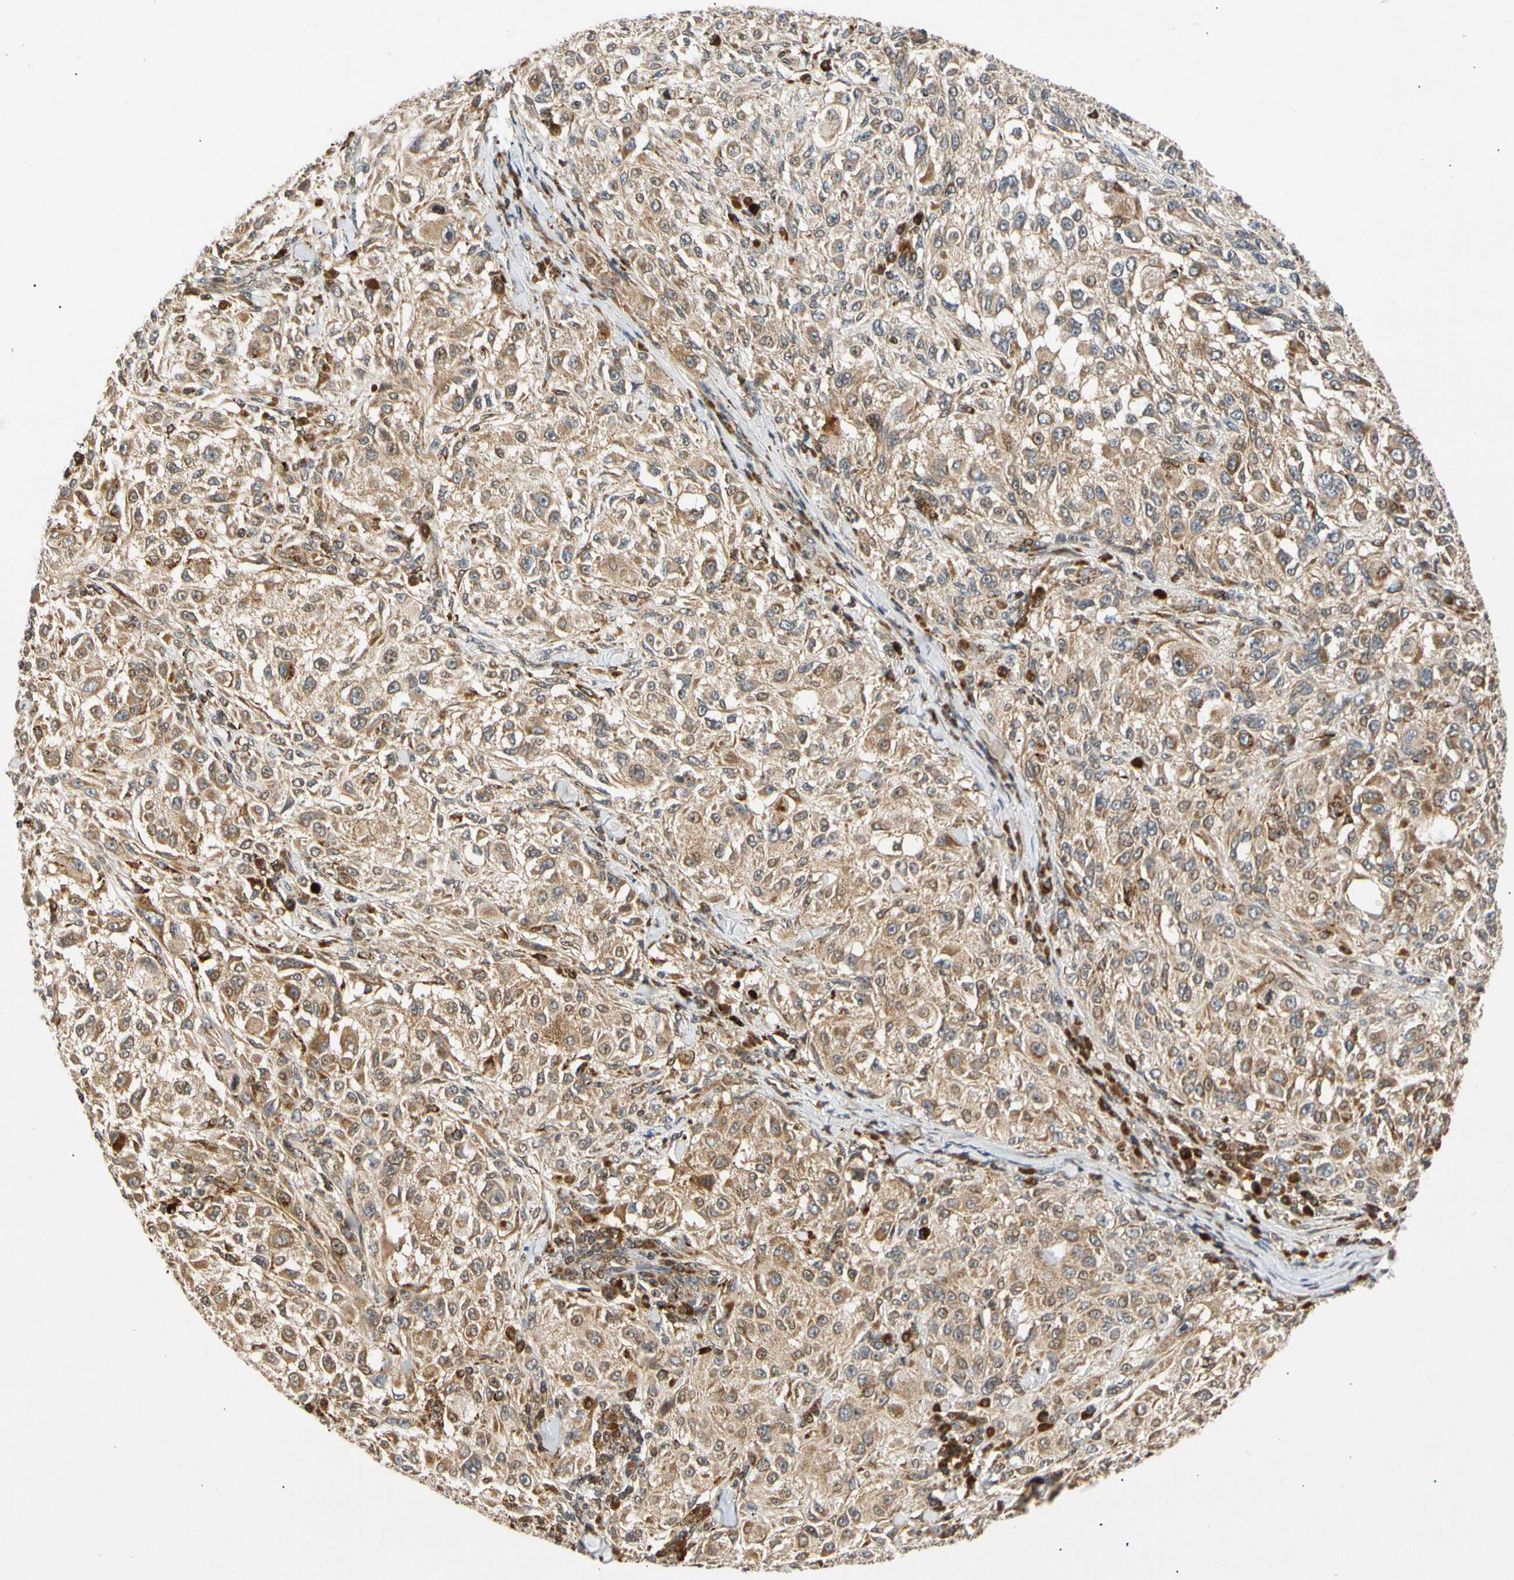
{"staining": {"intensity": "moderate", "quantity": ">75%", "location": "cytoplasmic/membranous"}, "tissue": "melanoma", "cell_type": "Tumor cells", "image_type": "cancer", "snomed": [{"axis": "morphology", "description": "Necrosis, NOS"}, {"axis": "morphology", "description": "Malignant melanoma, NOS"}, {"axis": "topography", "description": "Skin"}], "caption": "A micrograph of human malignant melanoma stained for a protein exhibits moderate cytoplasmic/membranous brown staining in tumor cells. (Stains: DAB in brown, nuclei in blue, Microscopy: brightfield microscopy at high magnification).", "gene": "MRPS22", "patient": {"sex": "female", "age": 87}}